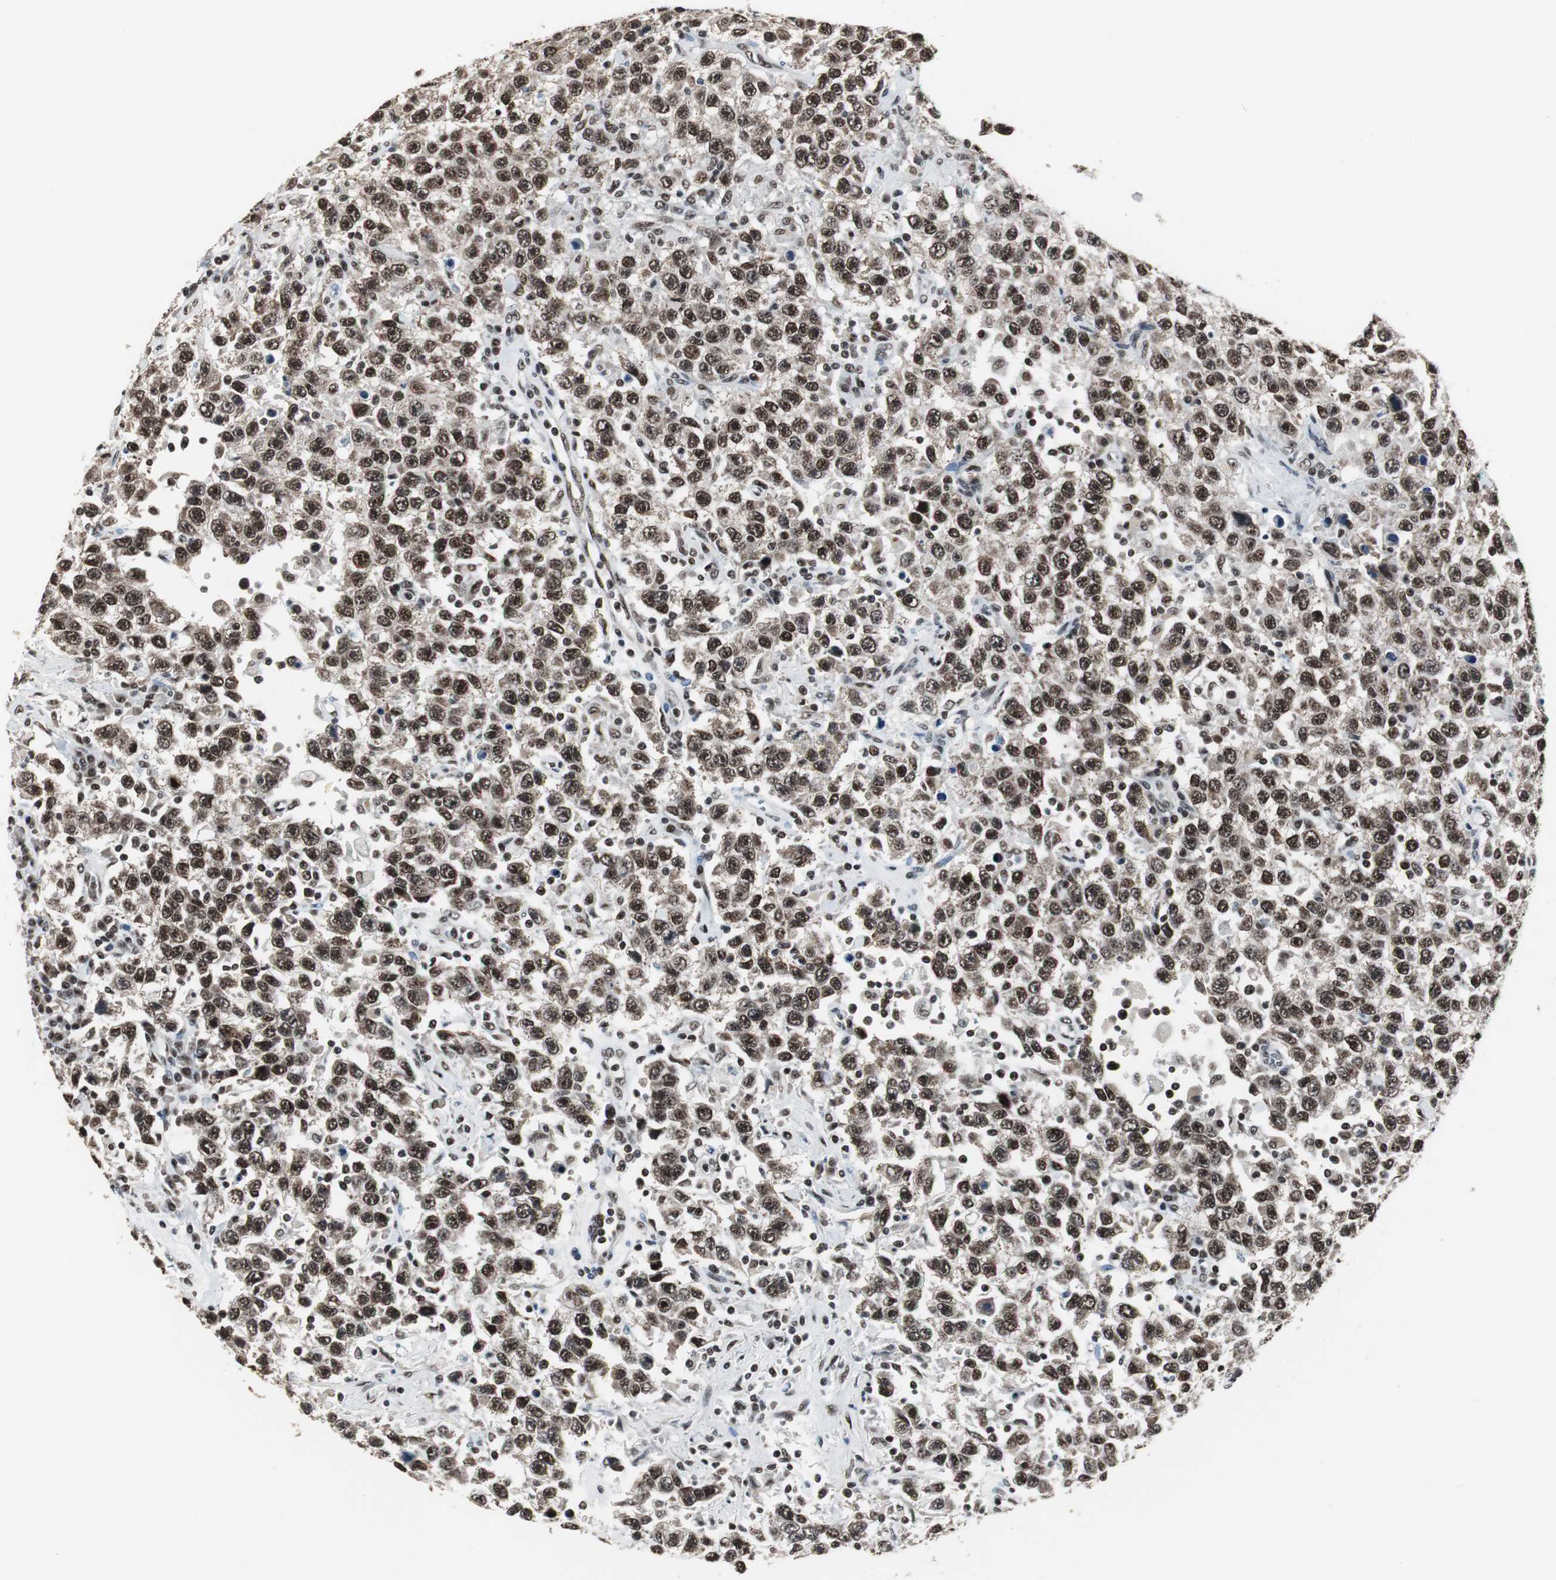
{"staining": {"intensity": "strong", "quantity": ">75%", "location": "nuclear"}, "tissue": "testis cancer", "cell_type": "Tumor cells", "image_type": "cancer", "snomed": [{"axis": "morphology", "description": "Seminoma, NOS"}, {"axis": "topography", "description": "Testis"}], "caption": "High-power microscopy captured an immunohistochemistry (IHC) photomicrograph of testis cancer (seminoma), revealing strong nuclear staining in about >75% of tumor cells.", "gene": "CDK9", "patient": {"sex": "male", "age": 41}}